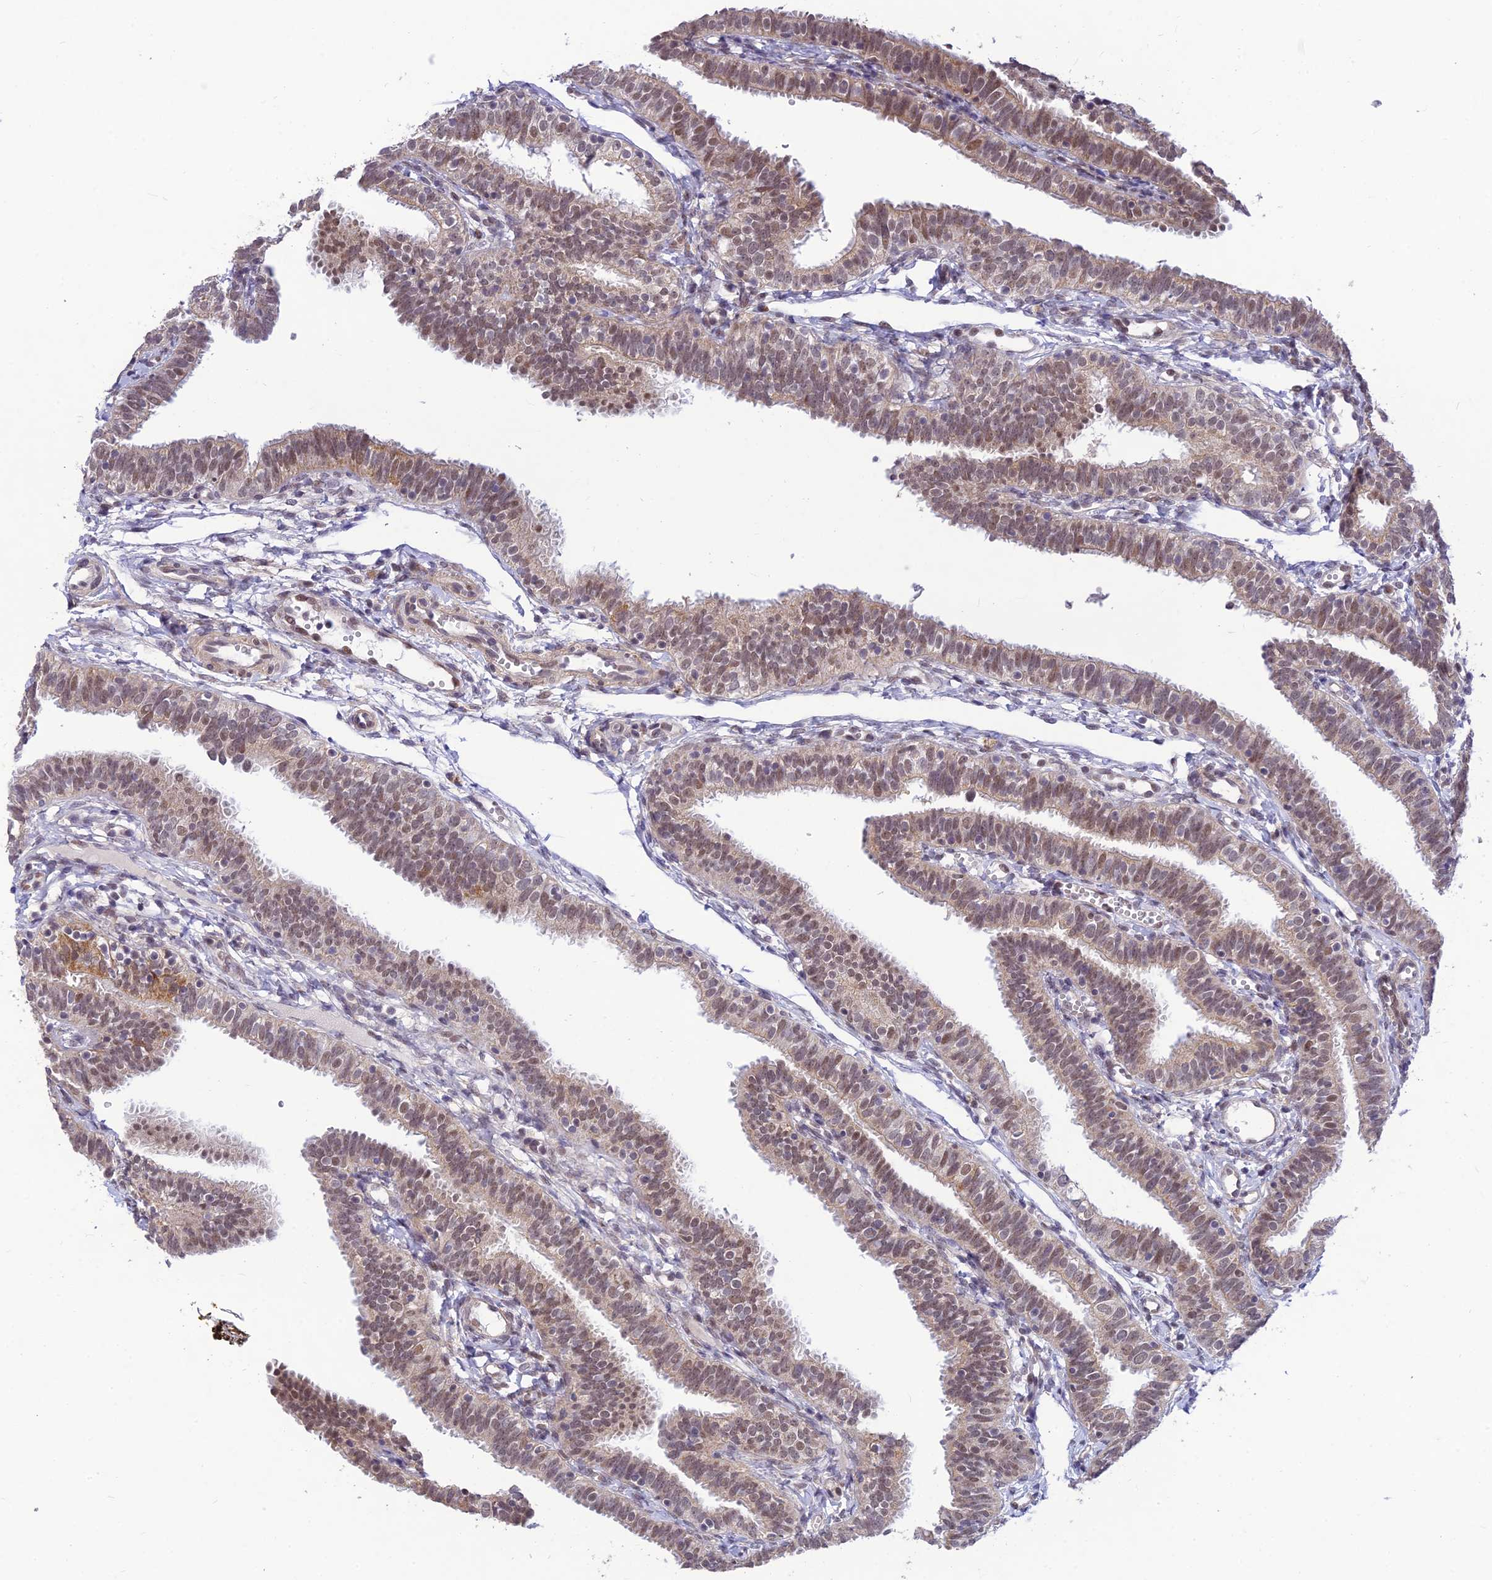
{"staining": {"intensity": "moderate", "quantity": ">75%", "location": "nuclear"}, "tissue": "fallopian tube", "cell_type": "Glandular cells", "image_type": "normal", "snomed": [{"axis": "morphology", "description": "Normal tissue, NOS"}, {"axis": "topography", "description": "Fallopian tube"}], "caption": "Moderate nuclear protein staining is appreciated in approximately >75% of glandular cells in fallopian tube.", "gene": "MICOS13", "patient": {"sex": "female", "age": 35}}